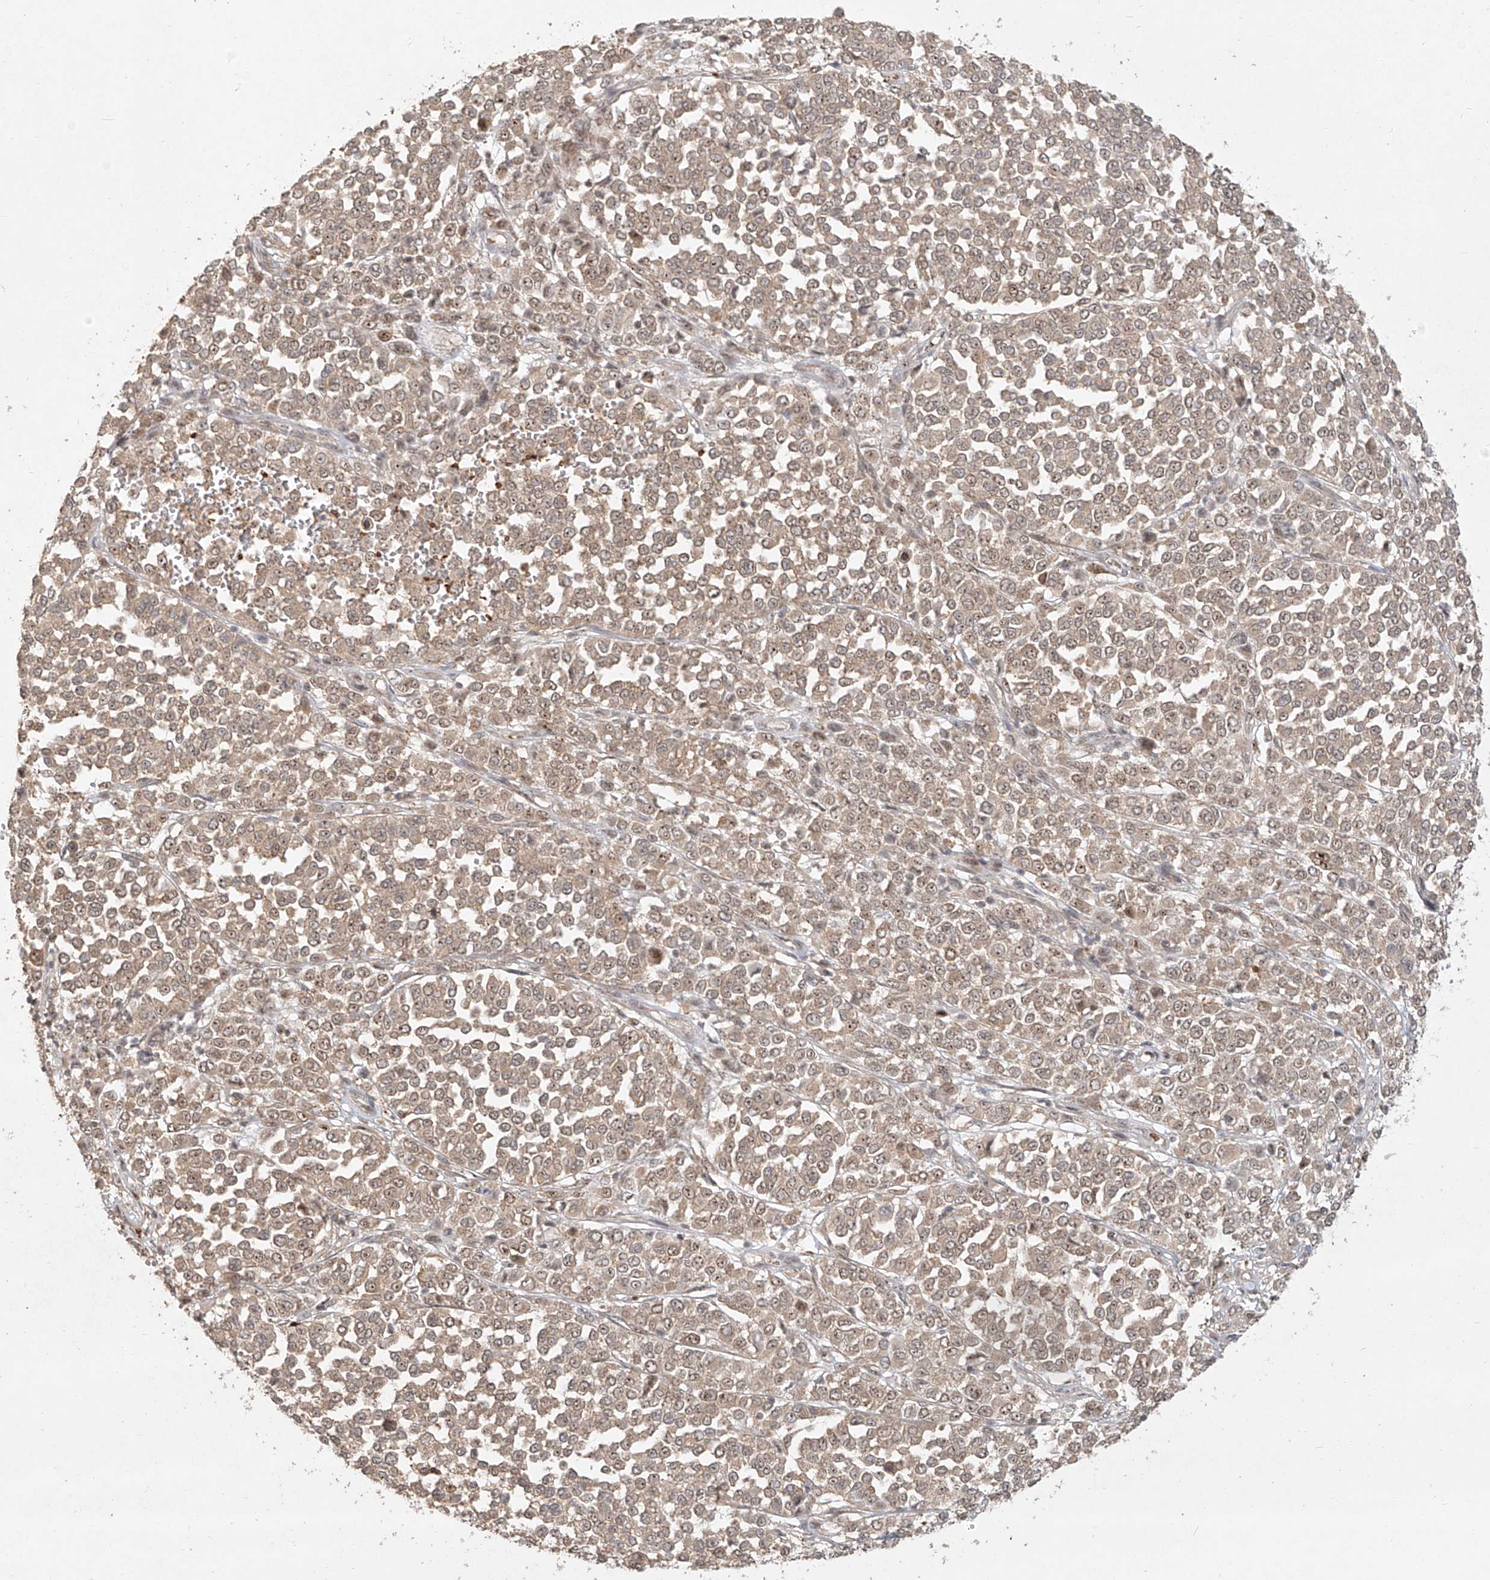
{"staining": {"intensity": "weak", "quantity": ">75%", "location": "cytoplasmic/membranous,nuclear"}, "tissue": "melanoma", "cell_type": "Tumor cells", "image_type": "cancer", "snomed": [{"axis": "morphology", "description": "Malignant melanoma, Metastatic site"}, {"axis": "topography", "description": "Pancreas"}], "caption": "Immunohistochemical staining of malignant melanoma (metastatic site) exhibits low levels of weak cytoplasmic/membranous and nuclear protein positivity in about >75% of tumor cells.", "gene": "BYSL", "patient": {"sex": "female", "age": 30}}